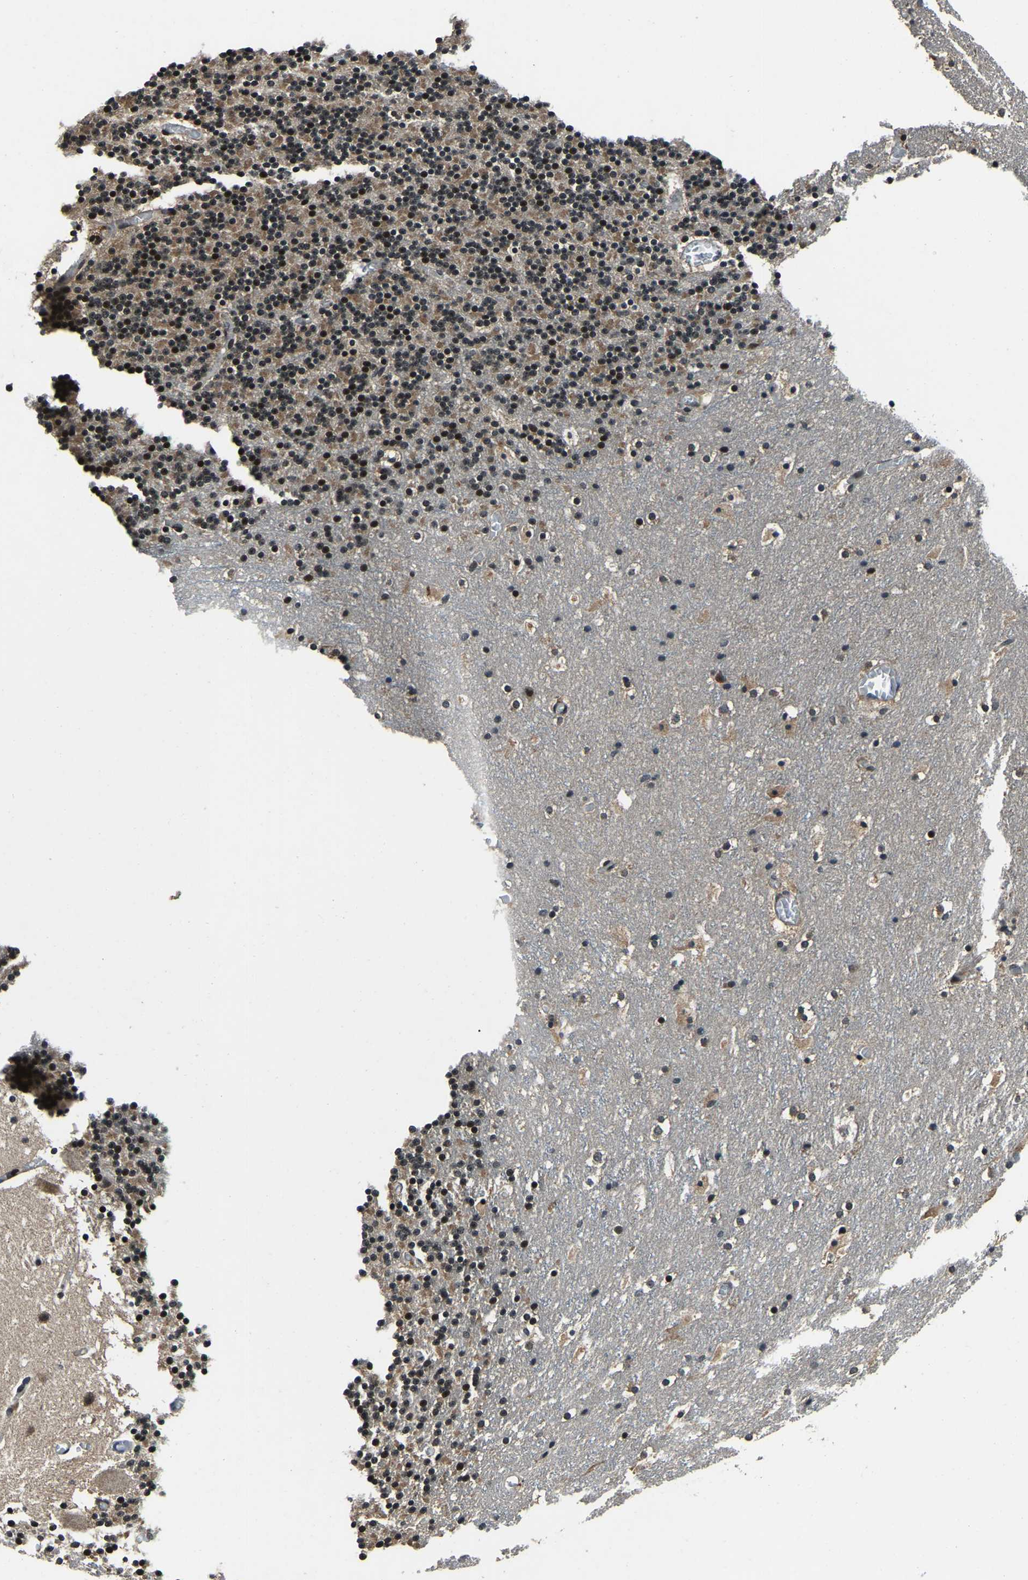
{"staining": {"intensity": "moderate", "quantity": "25%-75%", "location": "cytoplasmic/membranous,nuclear"}, "tissue": "cerebellum", "cell_type": "Cells in granular layer", "image_type": "normal", "snomed": [{"axis": "morphology", "description": "Normal tissue, NOS"}, {"axis": "topography", "description": "Cerebellum"}], "caption": "Benign cerebellum reveals moderate cytoplasmic/membranous,nuclear expression in about 25%-75% of cells in granular layer The staining is performed using DAB (3,3'-diaminobenzidine) brown chromogen to label protein expression. The nuclei are counter-stained blue using hematoxylin..", "gene": "ANKIB1", "patient": {"sex": "male", "age": 45}}